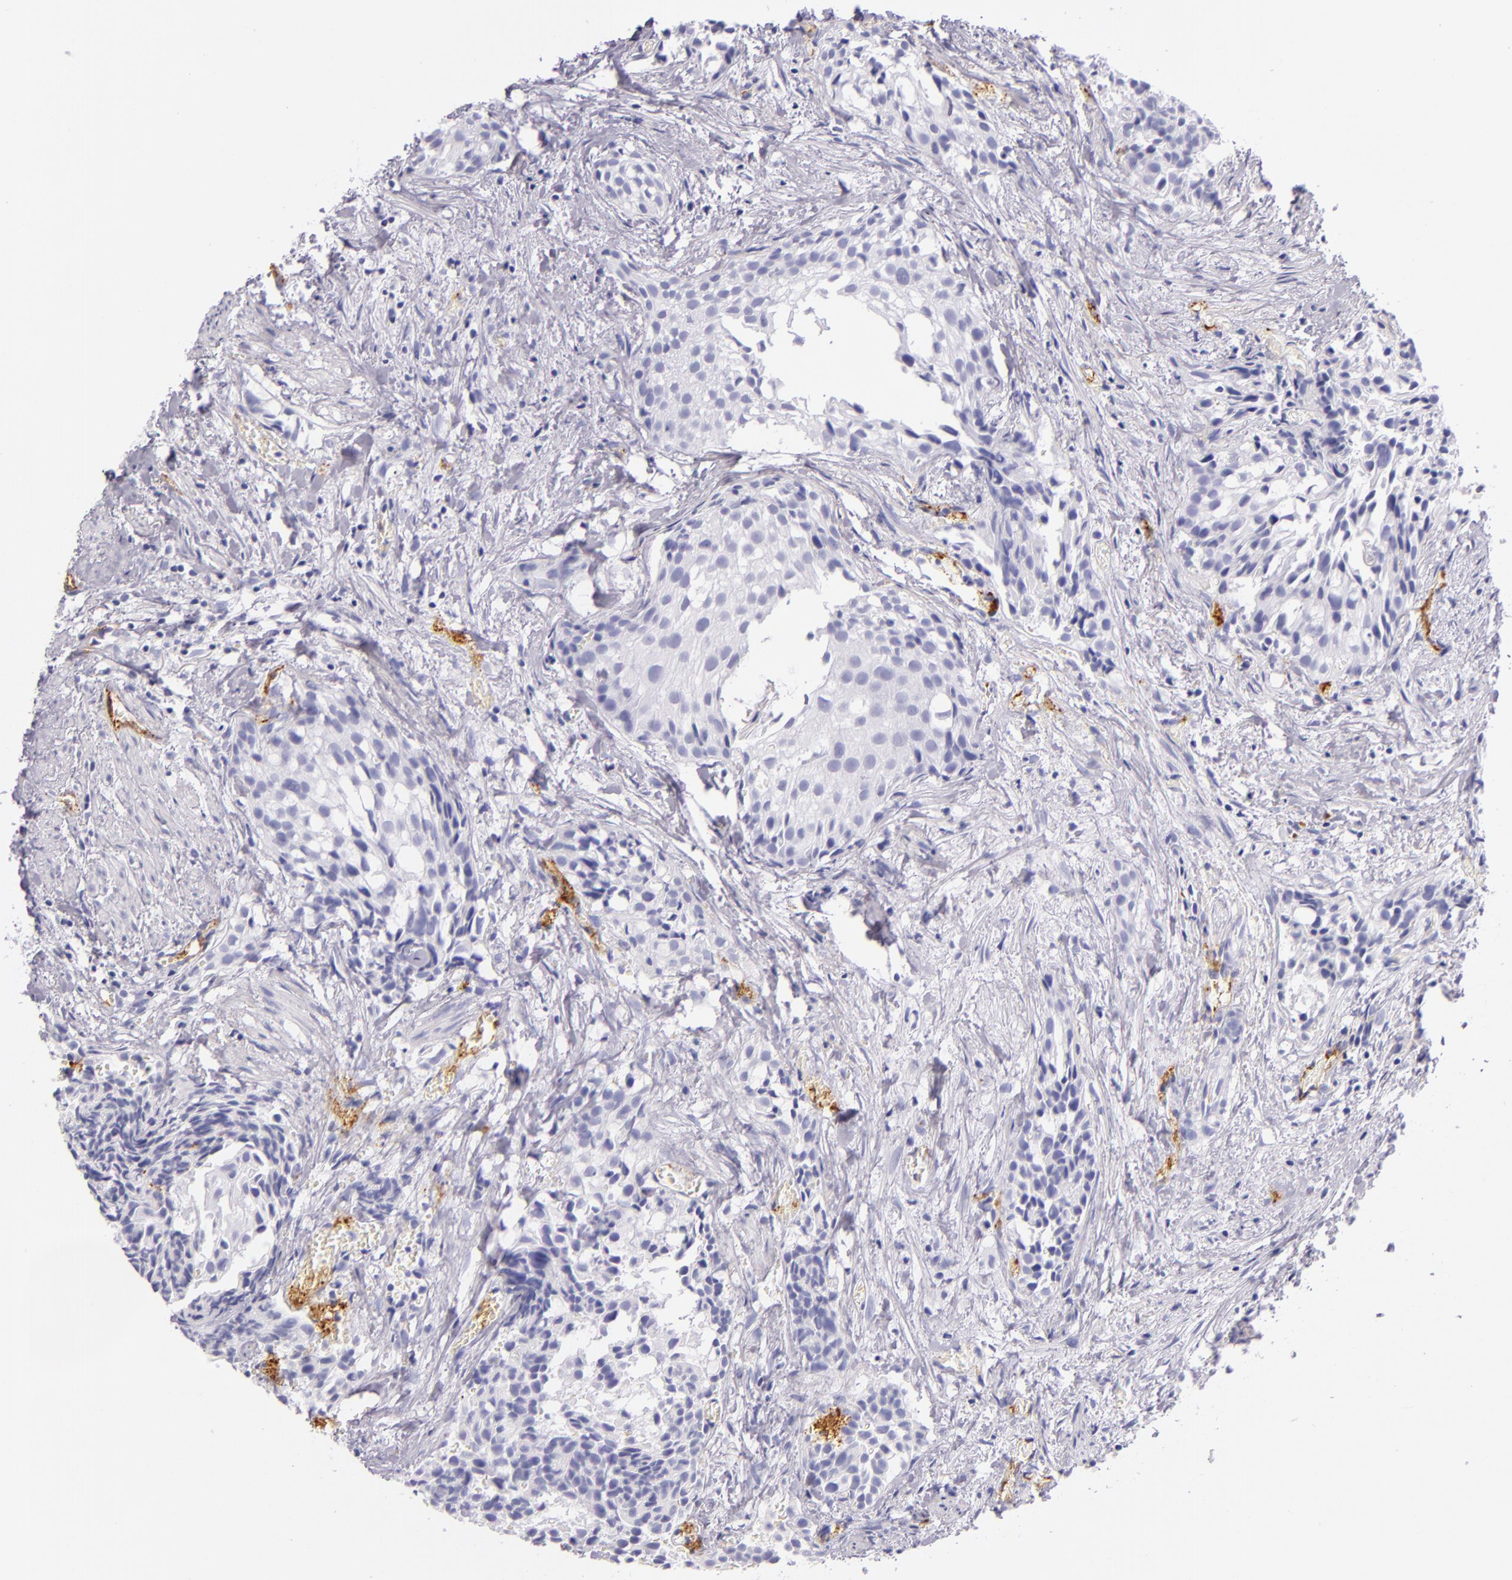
{"staining": {"intensity": "negative", "quantity": "none", "location": "none"}, "tissue": "urothelial cancer", "cell_type": "Tumor cells", "image_type": "cancer", "snomed": [{"axis": "morphology", "description": "Urothelial carcinoma, High grade"}, {"axis": "topography", "description": "Urinary bladder"}], "caption": "Protein analysis of high-grade urothelial carcinoma shows no significant expression in tumor cells.", "gene": "SELP", "patient": {"sex": "female", "age": 78}}